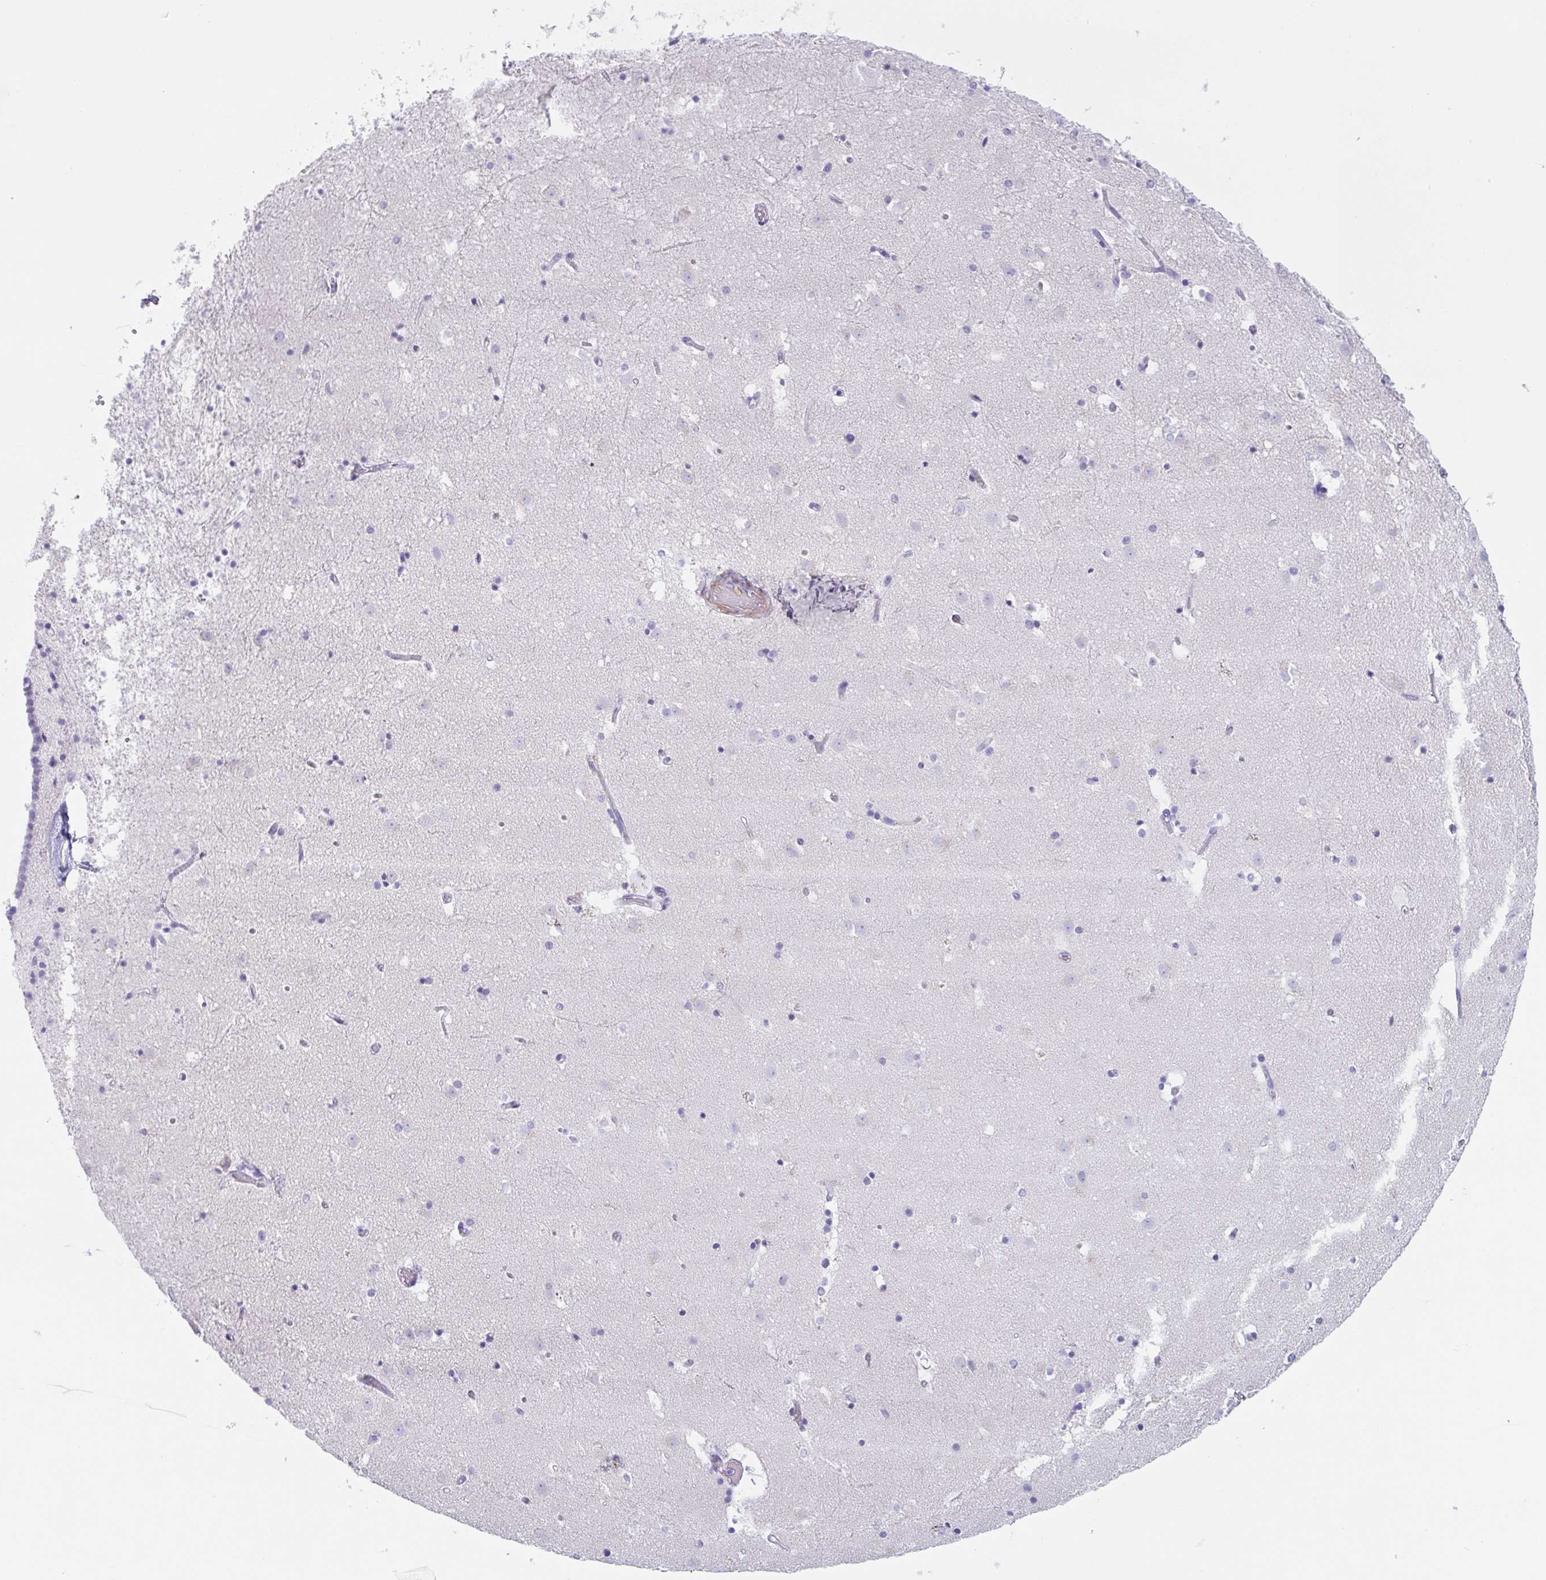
{"staining": {"intensity": "negative", "quantity": "none", "location": "none"}, "tissue": "caudate", "cell_type": "Glial cells", "image_type": "normal", "snomed": [{"axis": "morphology", "description": "Normal tissue, NOS"}, {"axis": "topography", "description": "Lateral ventricle wall"}], "caption": "An immunohistochemistry (IHC) micrograph of unremarkable caudate is shown. There is no staining in glial cells of caudate.", "gene": "TAS2R41", "patient": {"sex": "male", "age": 37}}